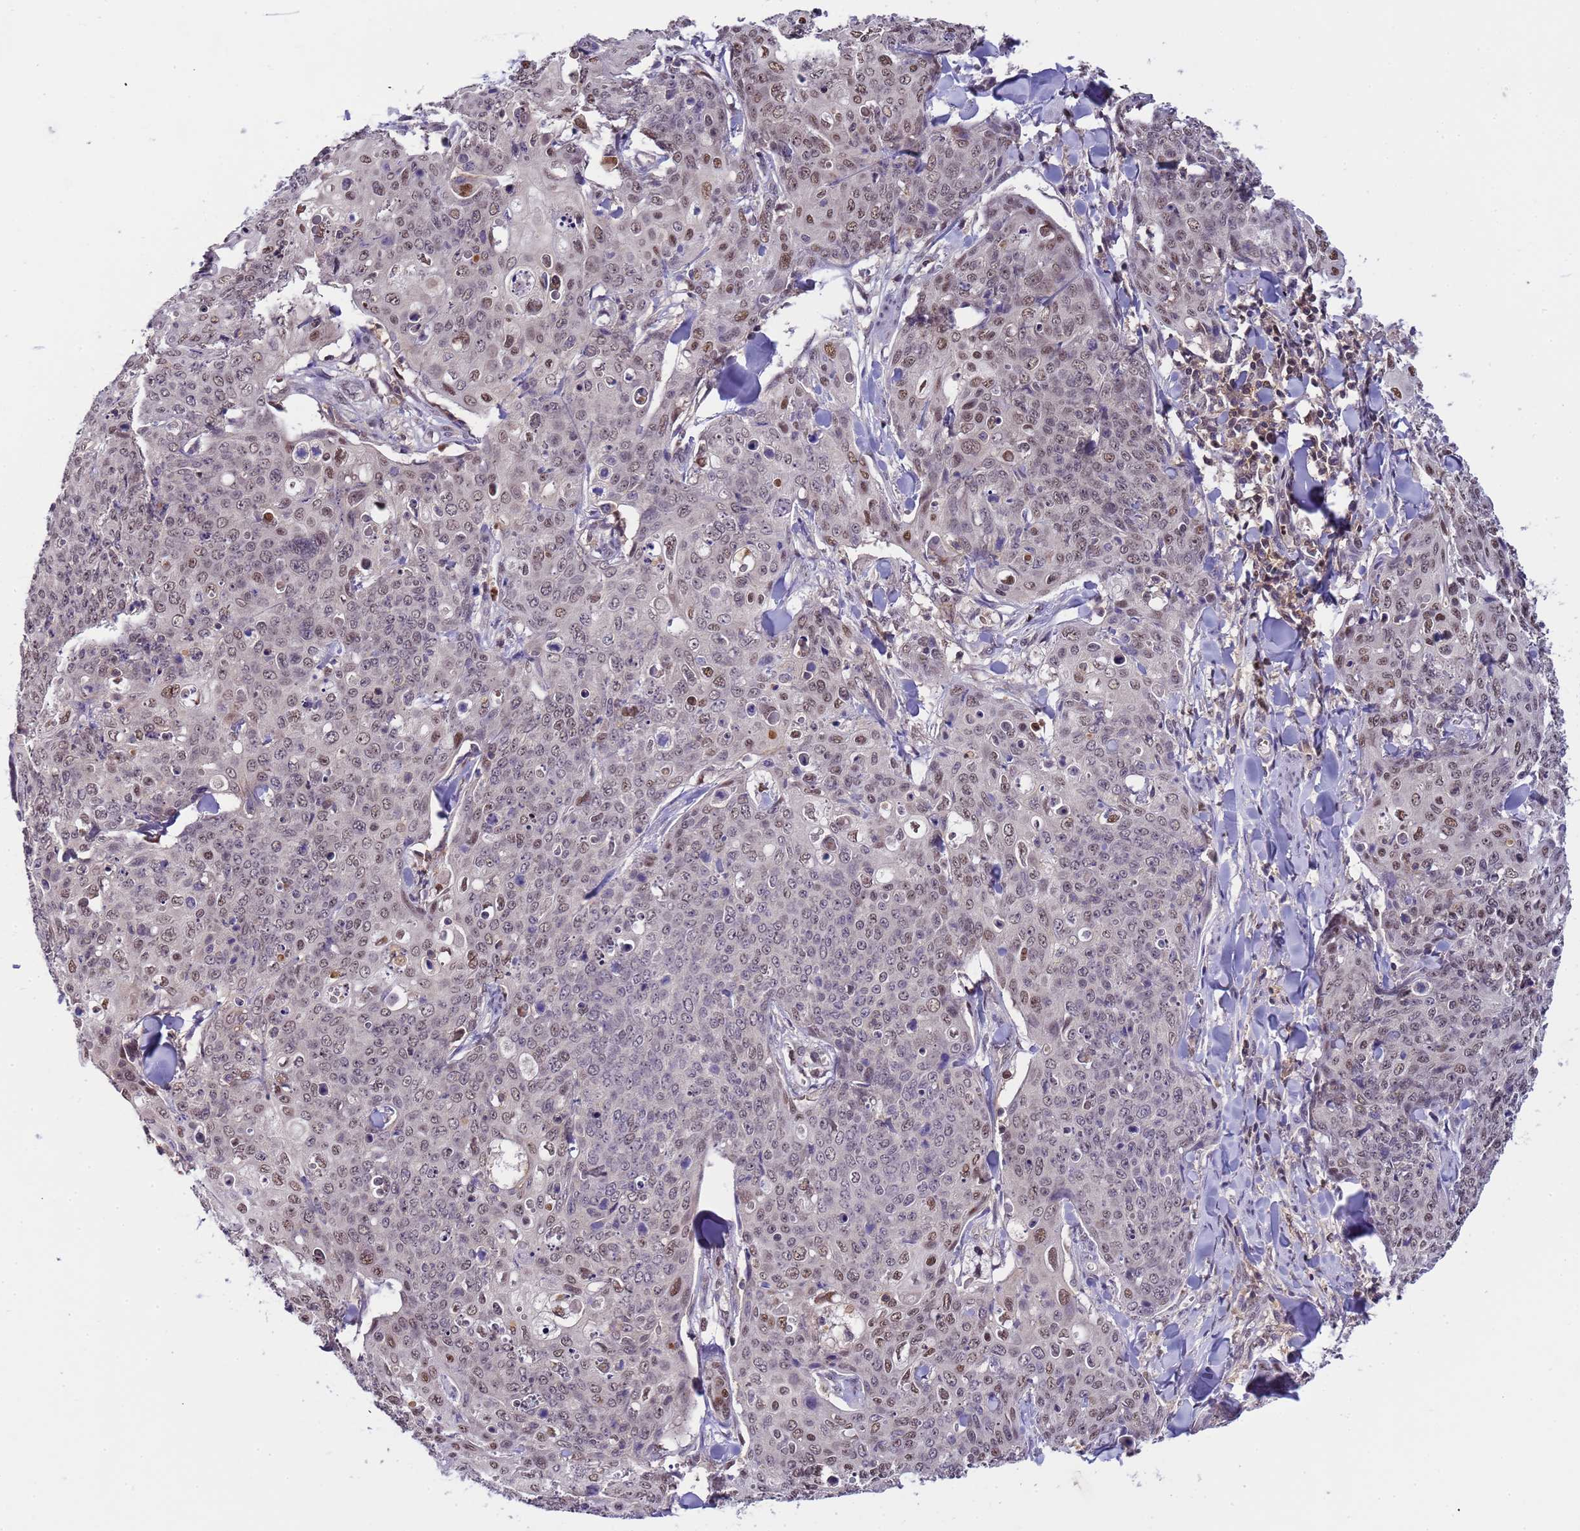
{"staining": {"intensity": "moderate", "quantity": "25%-75%", "location": "nuclear"}, "tissue": "skin cancer", "cell_type": "Tumor cells", "image_type": "cancer", "snomed": [{"axis": "morphology", "description": "Squamous cell carcinoma, NOS"}, {"axis": "topography", "description": "Skin"}, {"axis": "topography", "description": "Vulva"}], "caption": "An image showing moderate nuclear expression in approximately 25%-75% of tumor cells in skin cancer (squamous cell carcinoma), as visualized by brown immunohistochemical staining.", "gene": "CD53", "patient": {"sex": "female", "age": 85}}